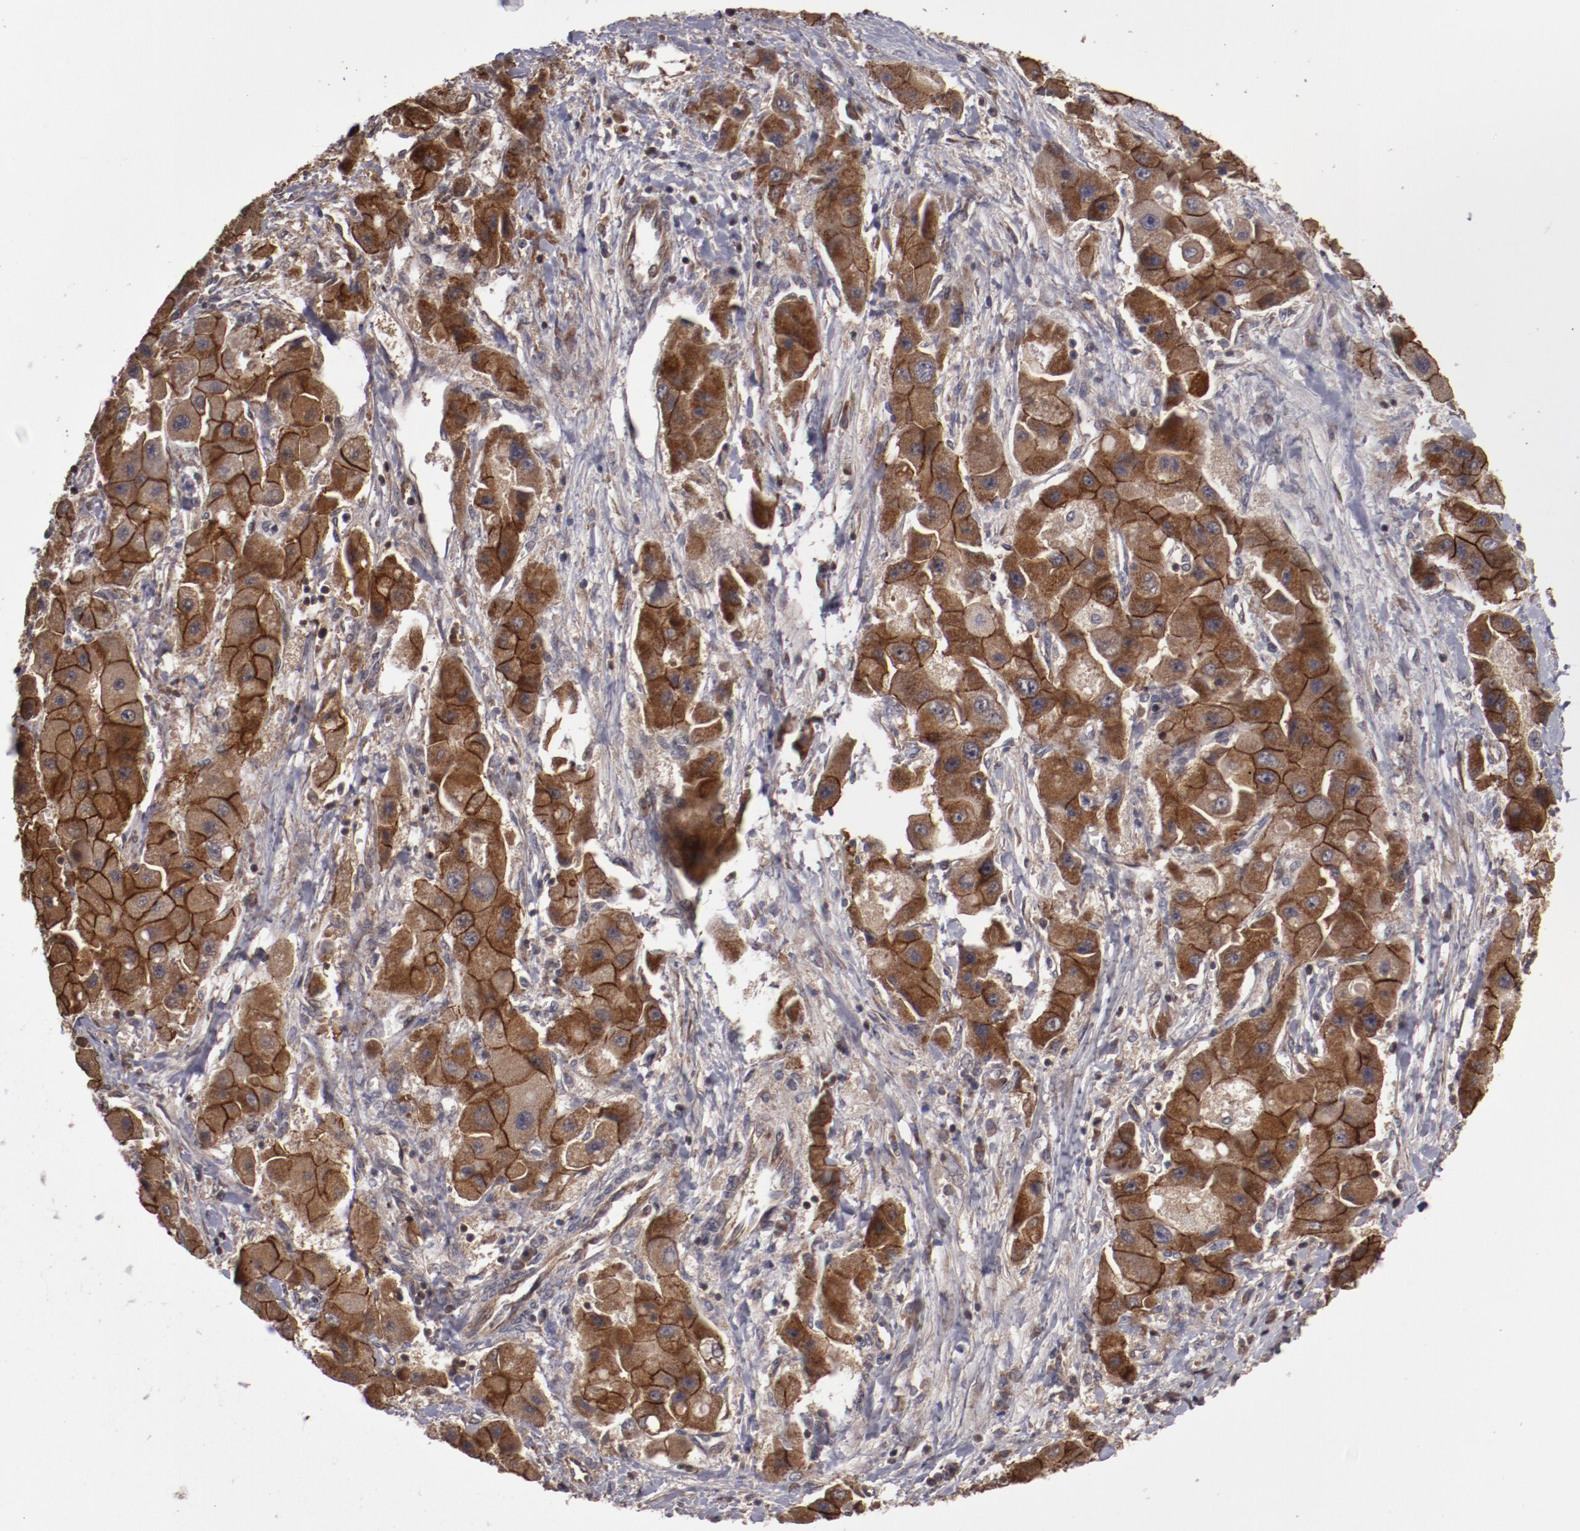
{"staining": {"intensity": "strong", "quantity": ">75%", "location": "cytoplasmic/membranous"}, "tissue": "liver cancer", "cell_type": "Tumor cells", "image_type": "cancer", "snomed": [{"axis": "morphology", "description": "Carcinoma, Hepatocellular, NOS"}, {"axis": "topography", "description": "Liver"}], "caption": "Liver cancer (hepatocellular carcinoma) stained with DAB (3,3'-diaminobenzidine) immunohistochemistry (IHC) displays high levels of strong cytoplasmic/membranous expression in about >75% of tumor cells. (brown staining indicates protein expression, while blue staining denotes nuclei).", "gene": "RPS6KA6", "patient": {"sex": "male", "age": 24}}